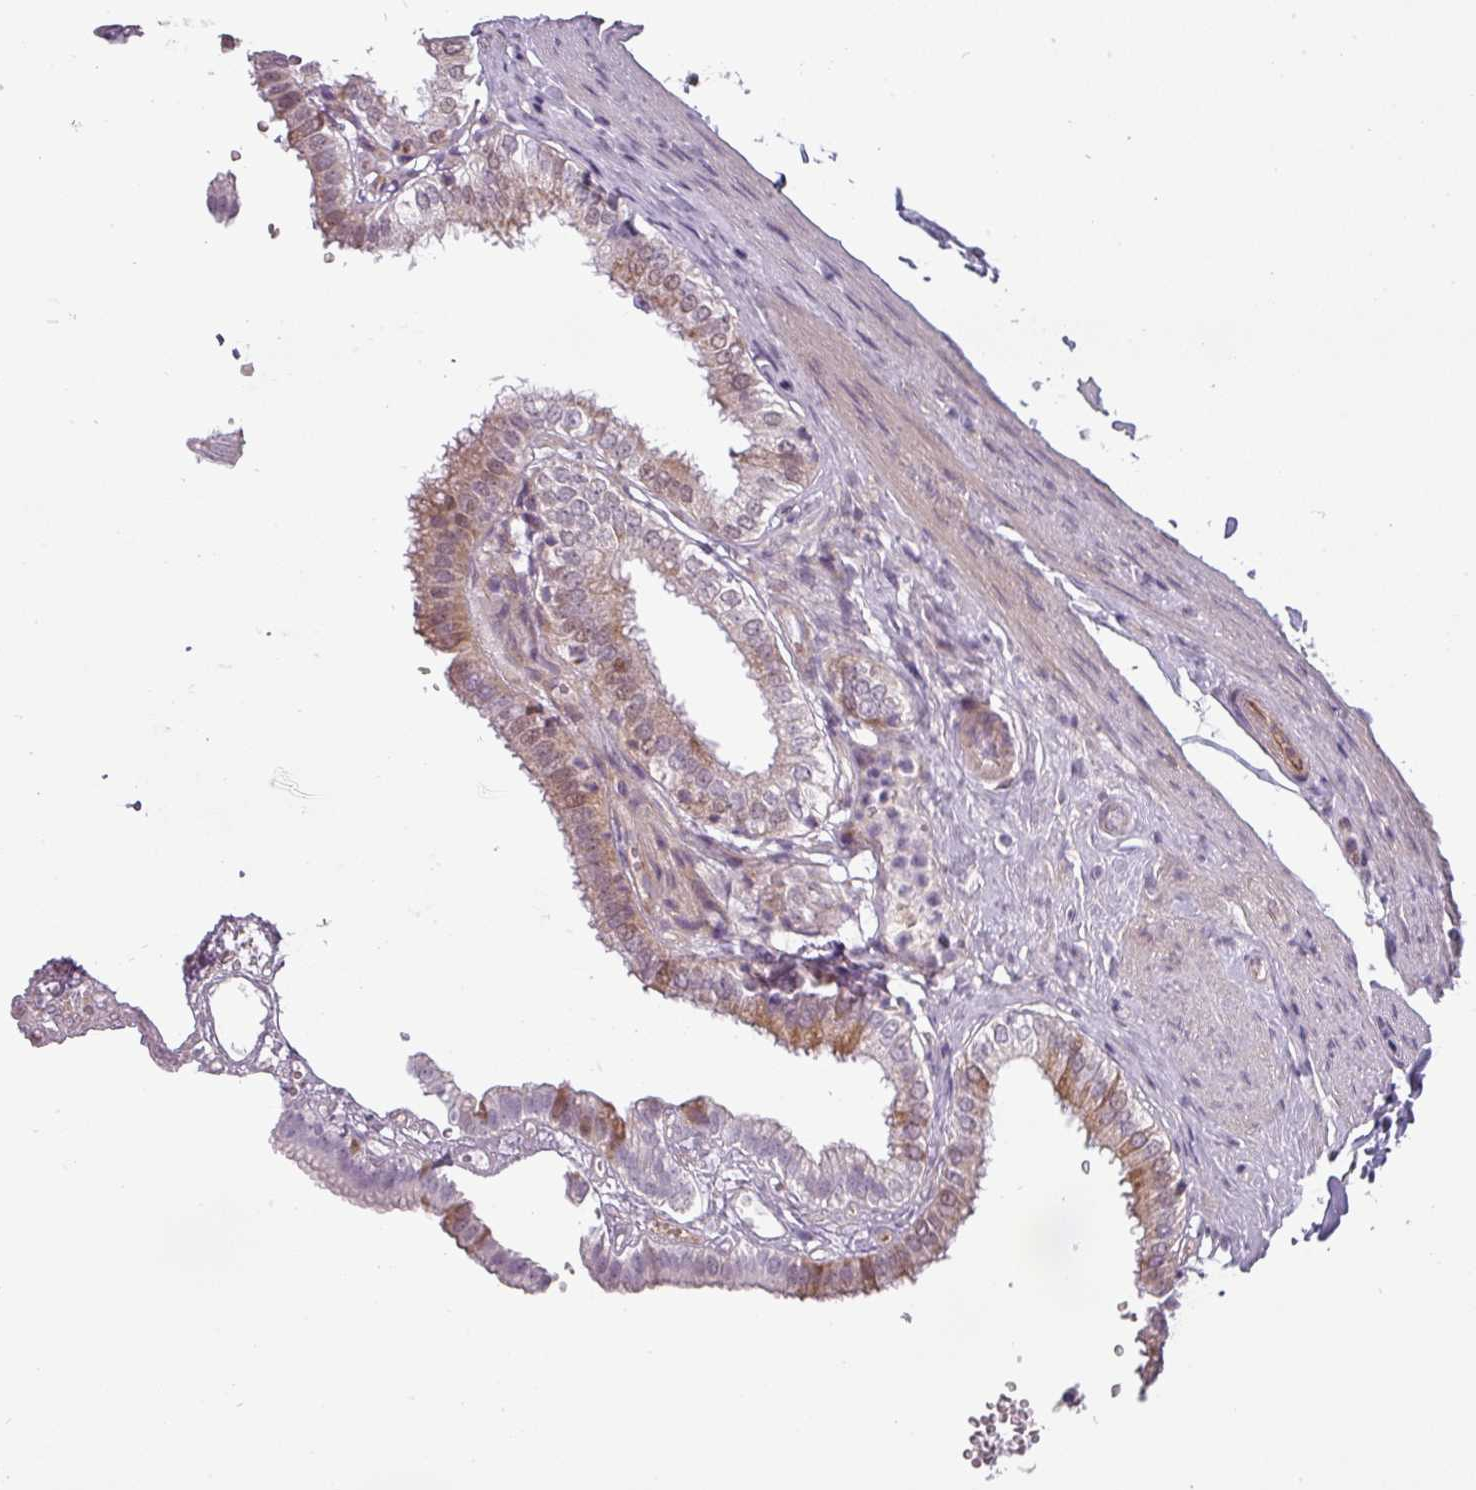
{"staining": {"intensity": "moderate", "quantity": ">75%", "location": "cytoplasmic/membranous,nuclear"}, "tissue": "gallbladder", "cell_type": "Glandular cells", "image_type": "normal", "snomed": [{"axis": "morphology", "description": "Normal tissue, NOS"}, {"axis": "topography", "description": "Gallbladder"}], "caption": "Glandular cells reveal medium levels of moderate cytoplasmic/membranous,nuclear staining in approximately >75% of cells in unremarkable gallbladder. (IHC, brightfield microscopy, high magnification).", "gene": "CHRDL1", "patient": {"sex": "female", "age": 61}}